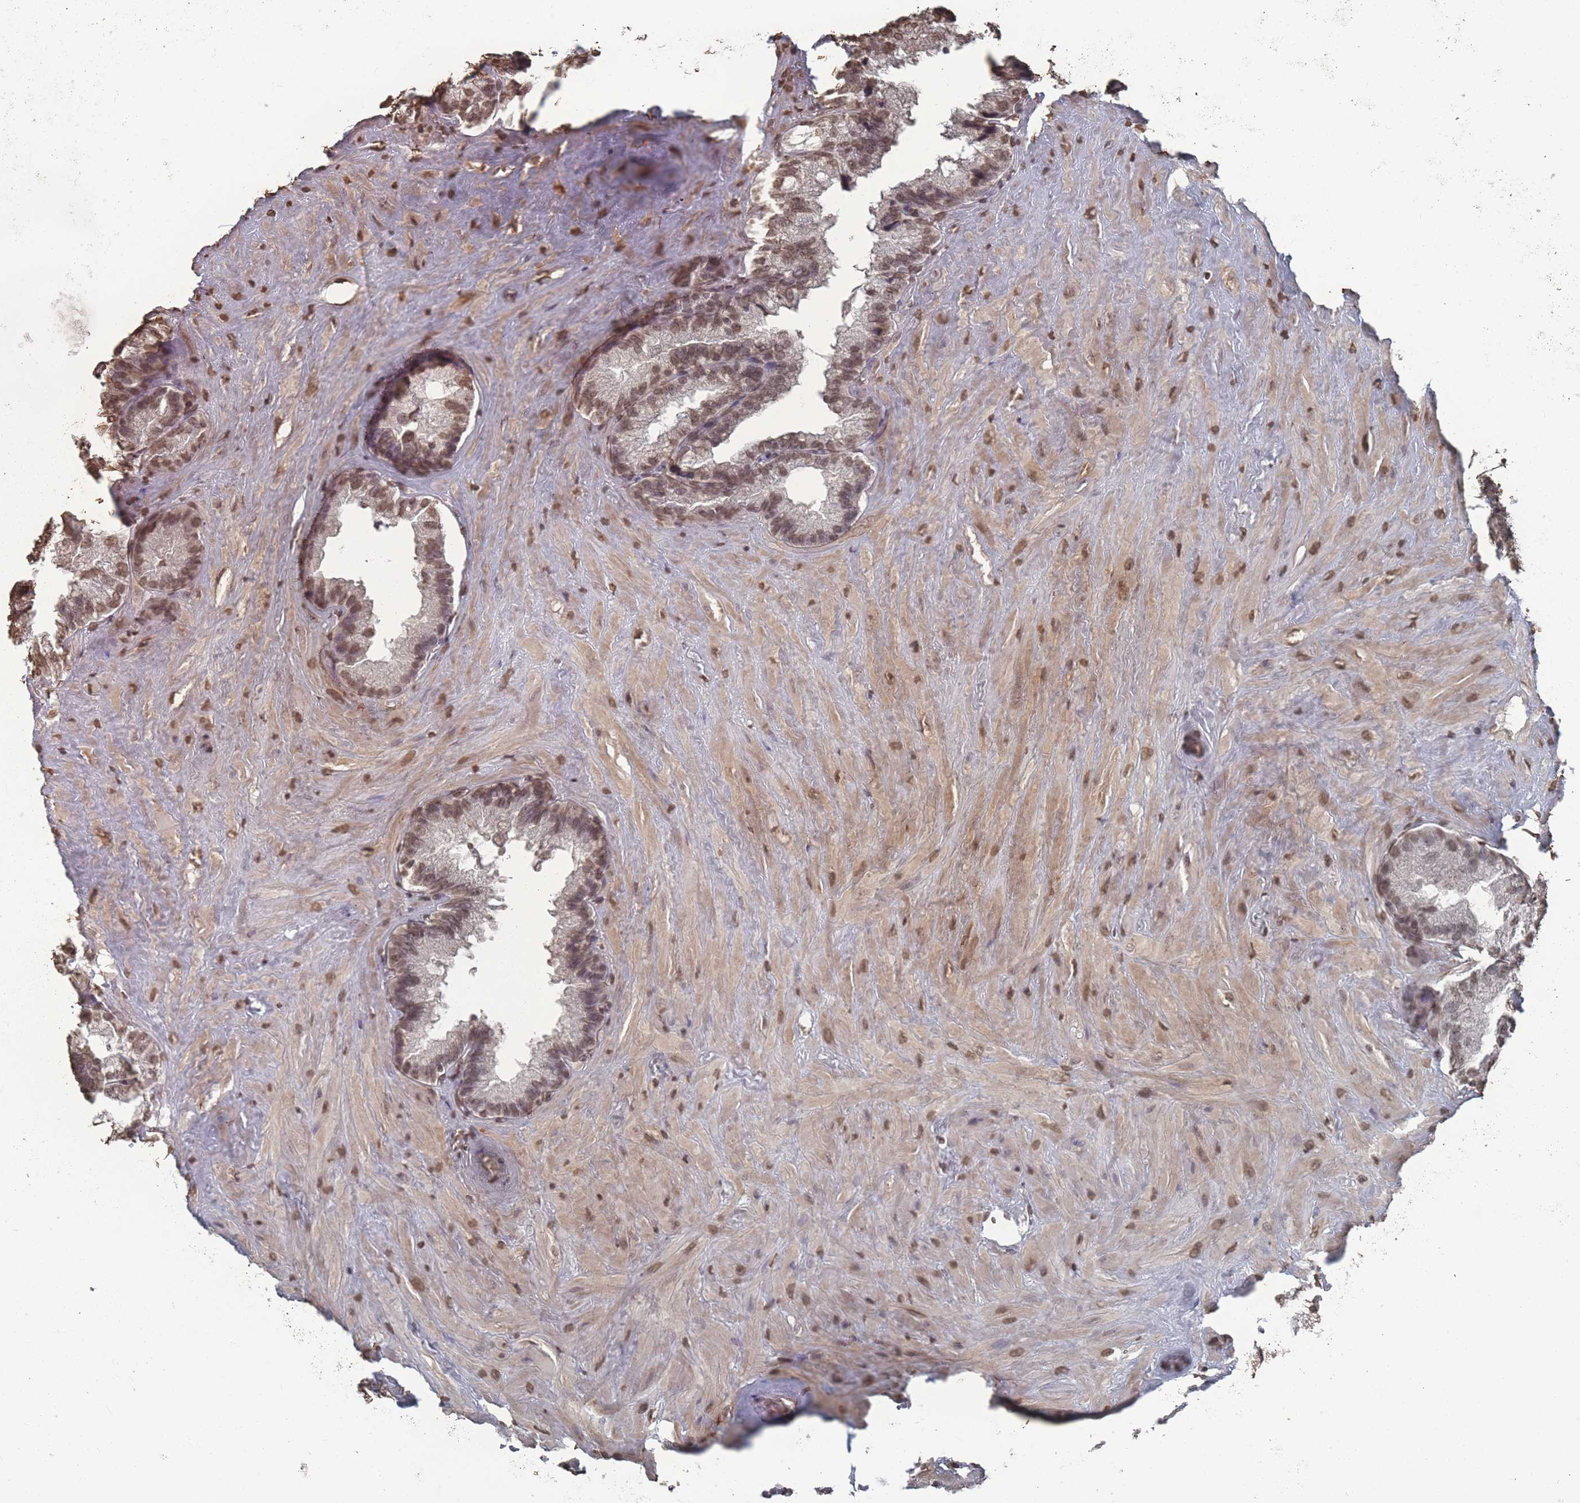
{"staining": {"intensity": "moderate", "quantity": ">75%", "location": "nuclear"}, "tissue": "seminal vesicle", "cell_type": "Glandular cells", "image_type": "normal", "snomed": [{"axis": "morphology", "description": "Normal tissue, NOS"}, {"axis": "topography", "description": "Prostate"}, {"axis": "topography", "description": "Seminal veicle"}], "caption": "Human seminal vesicle stained for a protein (brown) displays moderate nuclear positive positivity in about >75% of glandular cells.", "gene": "PLEKHG5", "patient": {"sex": "male", "age": 68}}